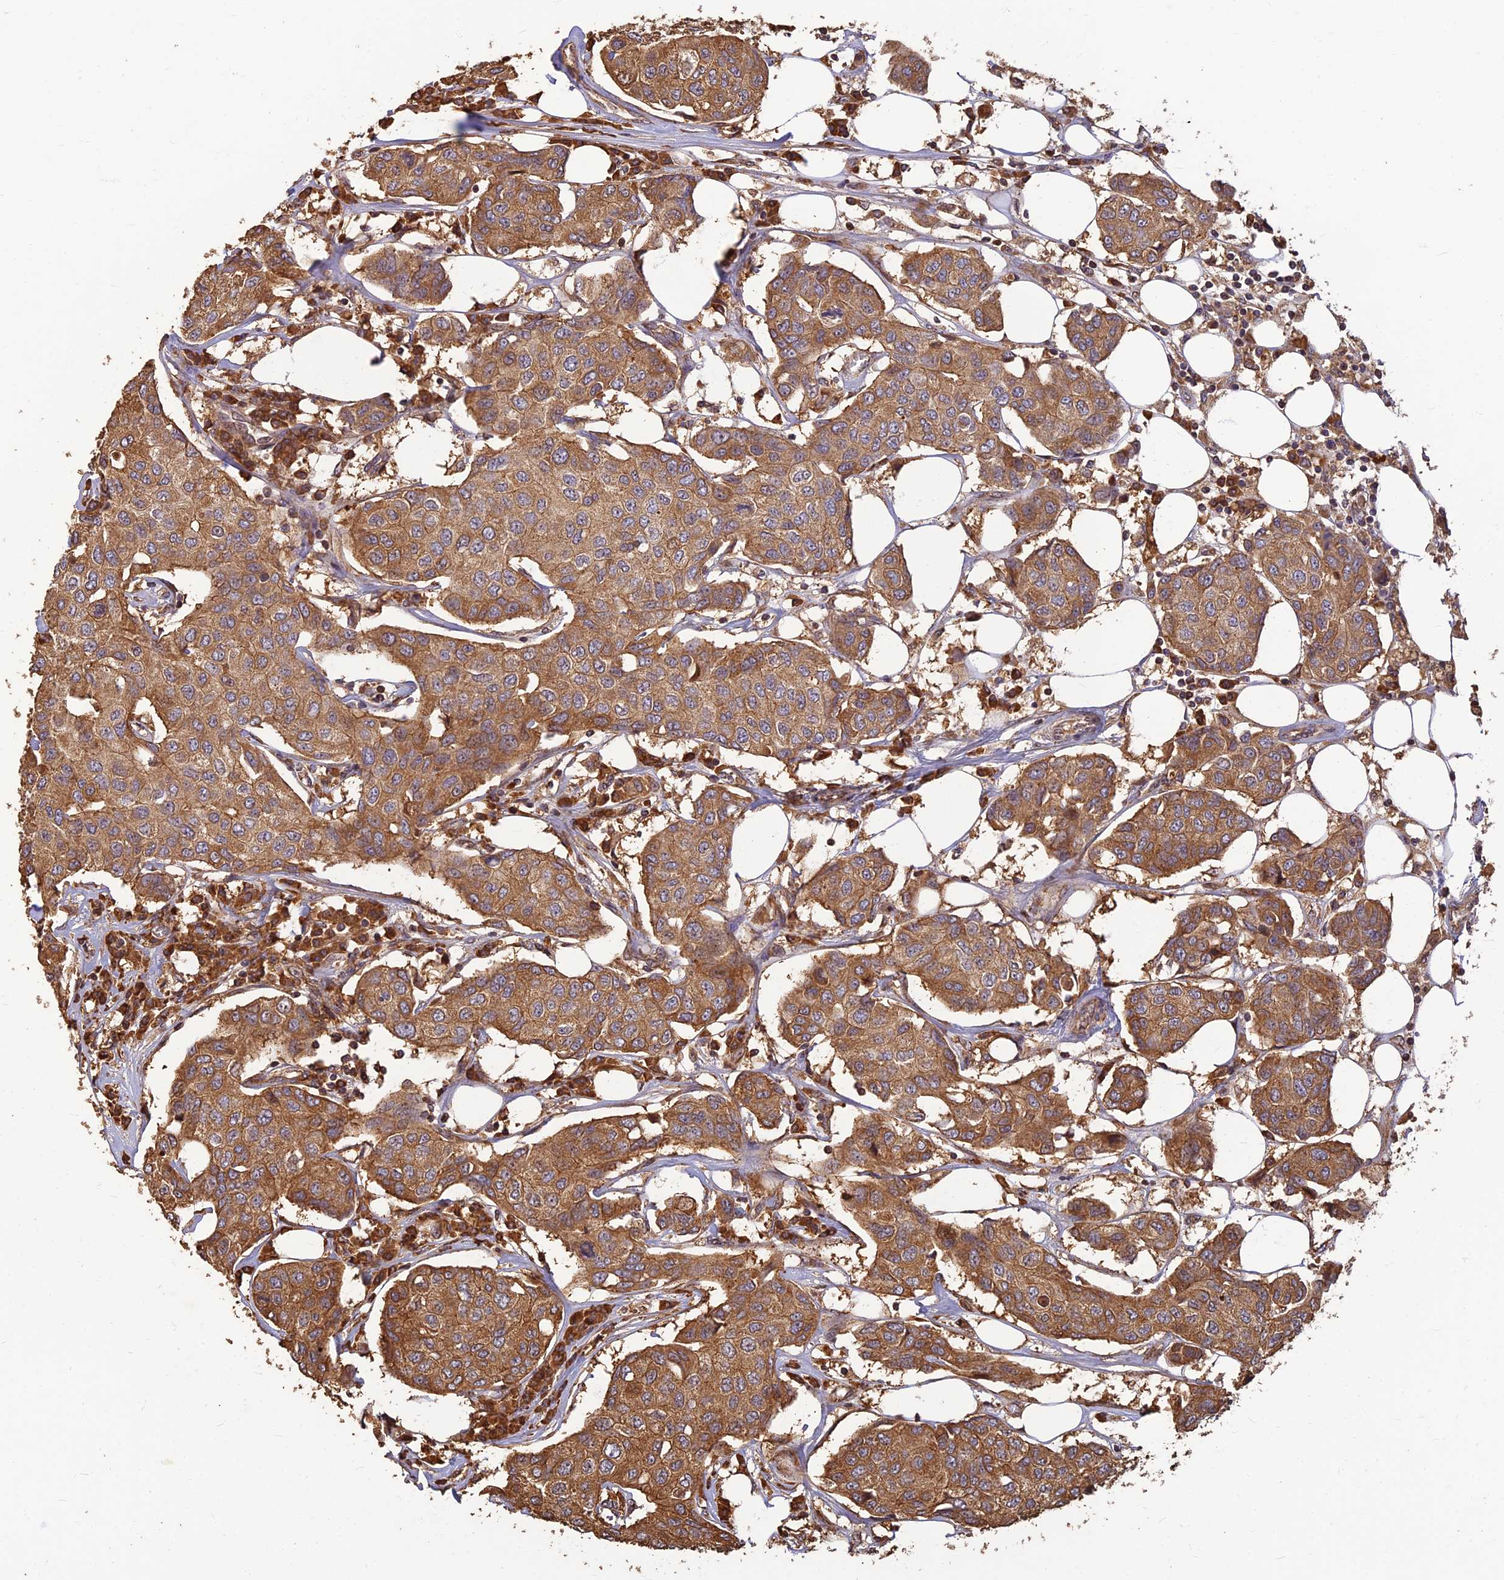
{"staining": {"intensity": "moderate", "quantity": ">75%", "location": "cytoplasmic/membranous"}, "tissue": "breast cancer", "cell_type": "Tumor cells", "image_type": "cancer", "snomed": [{"axis": "morphology", "description": "Duct carcinoma"}, {"axis": "topography", "description": "Breast"}], "caption": "The immunohistochemical stain labels moderate cytoplasmic/membranous expression in tumor cells of breast cancer tissue.", "gene": "CORO1C", "patient": {"sex": "female", "age": 80}}